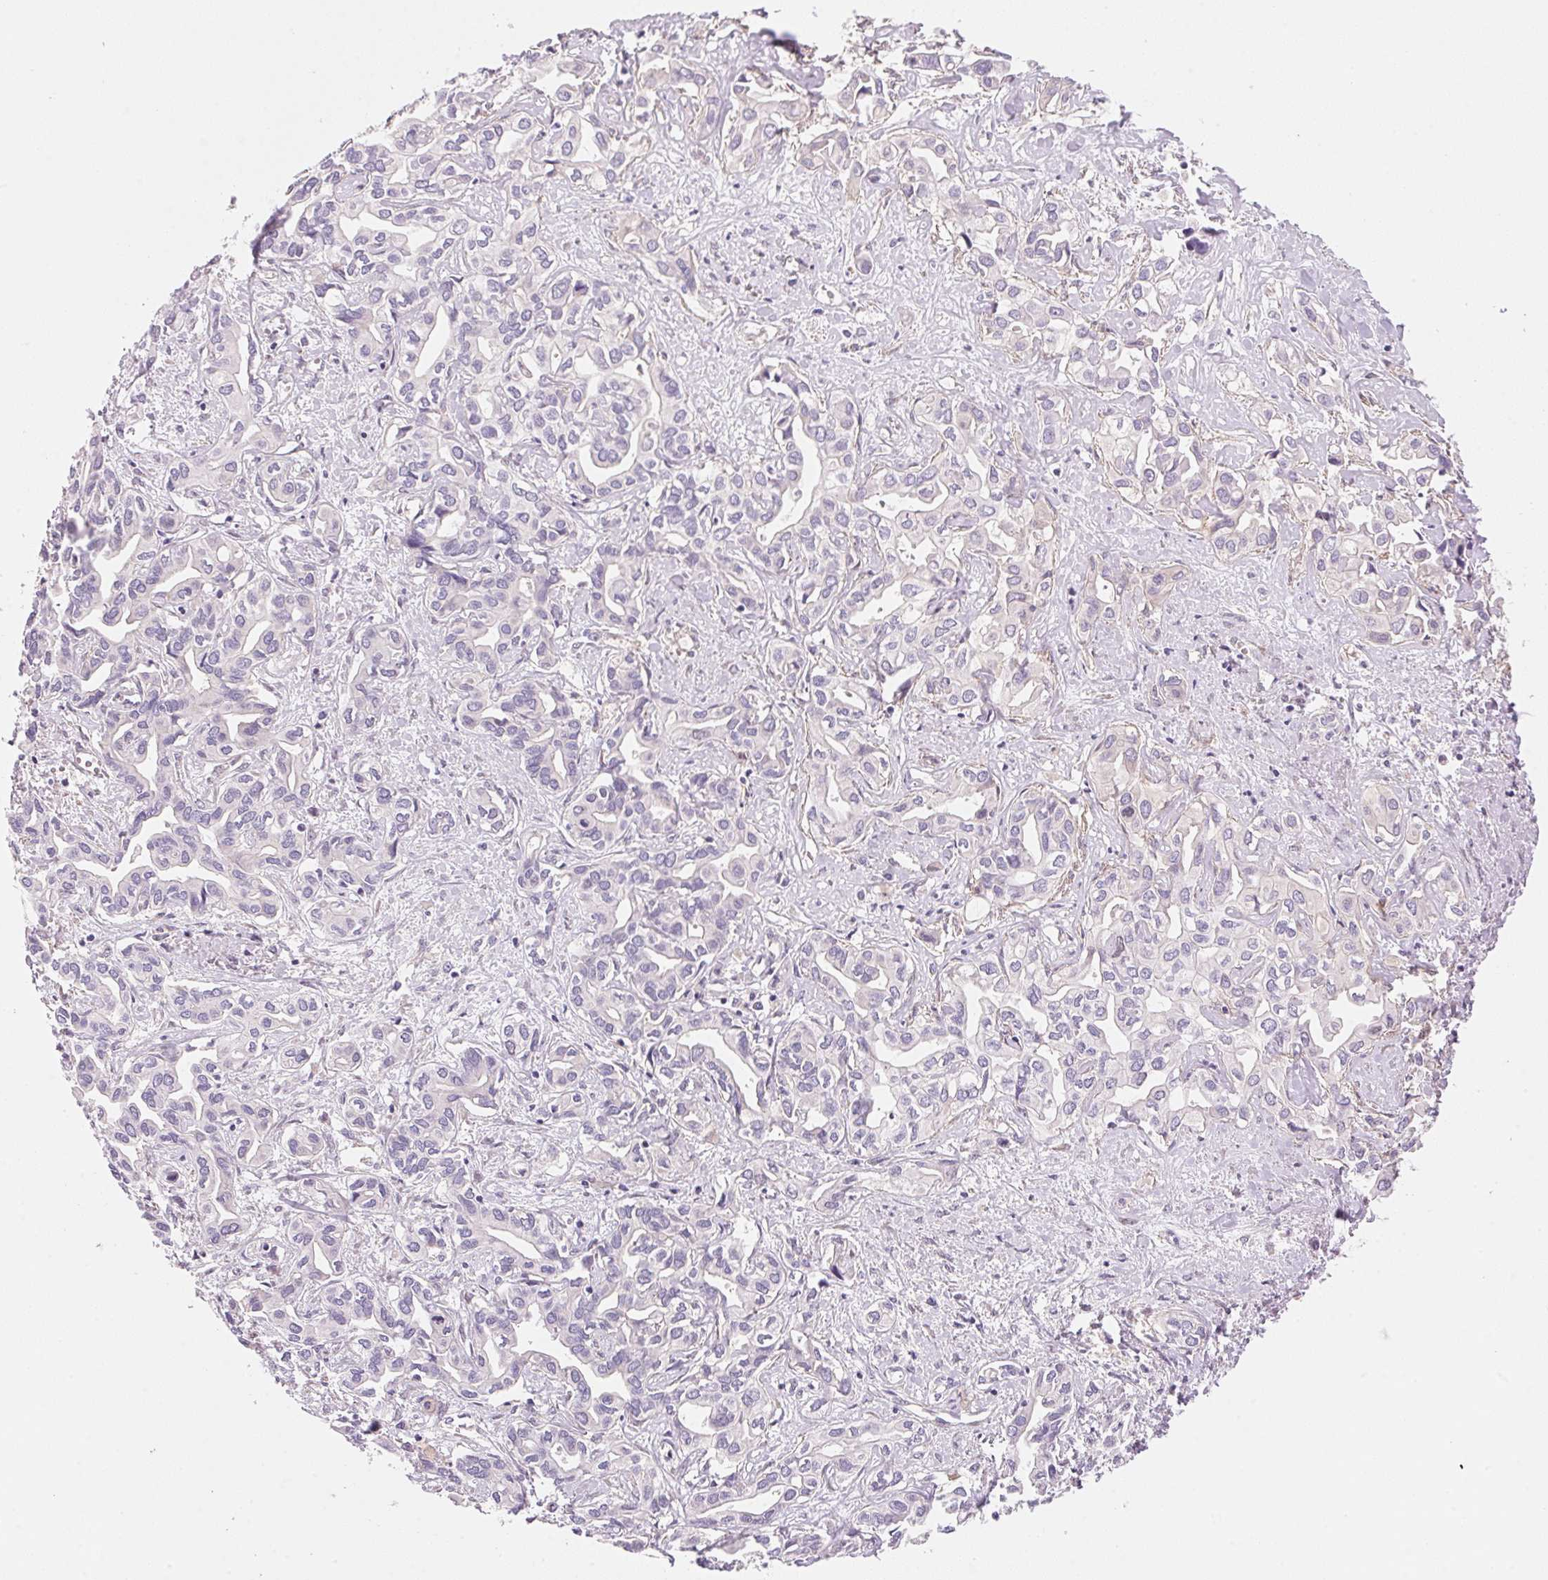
{"staining": {"intensity": "negative", "quantity": "none", "location": "none"}, "tissue": "liver cancer", "cell_type": "Tumor cells", "image_type": "cancer", "snomed": [{"axis": "morphology", "description": "Cholangiocarcinoma"}, {"axis": "topography", "description": "Liver"}], "caption": "An immunohistochemistry (IHC) photomicrograph of cholangiocarcinoma (liver) is shown. There is no staining in tumor cells of cholangiocarcinoma (liver). (IHC, brightfield microscopy, high magnification).", "gene": "SMTN", "patient": {"sex": "female", "age": 64}}